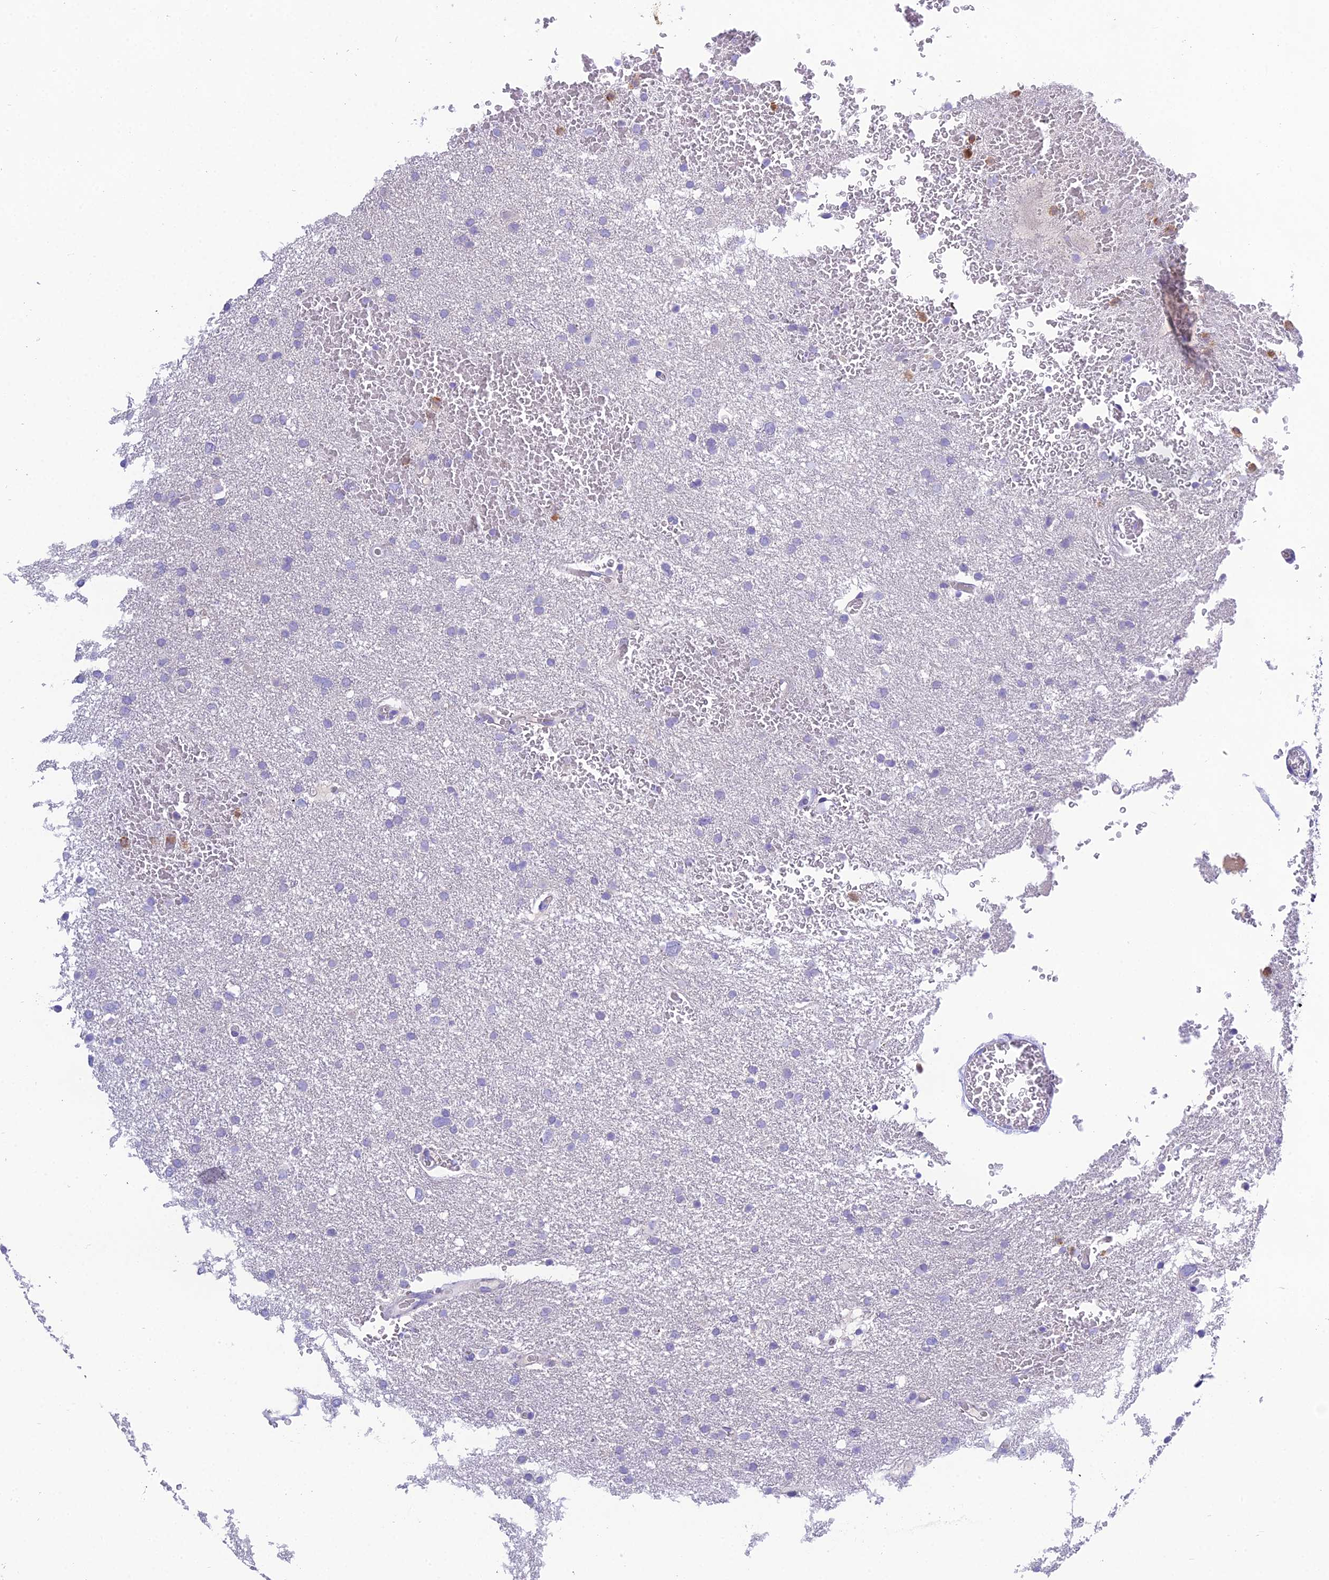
{"staining": {"intensity": "negative", "quantity": "none", "location": "none"}, "tissue": "glioma", "cell_type": "Tumor cells", "image_type": "cancer", "snomed": [{"axis": "morphology", "description": "Glioma, malignant, High grade"}, {"axis": "topography", "description": "Cerebral cortex"}], "caption": "High-grade glioma (malignant) stained for a protein using immunohistochemistry (IHC) reveals no expression tumor cells.", "gene": "KIAA0408", "patient": {"sex": "female", "age": 36}}